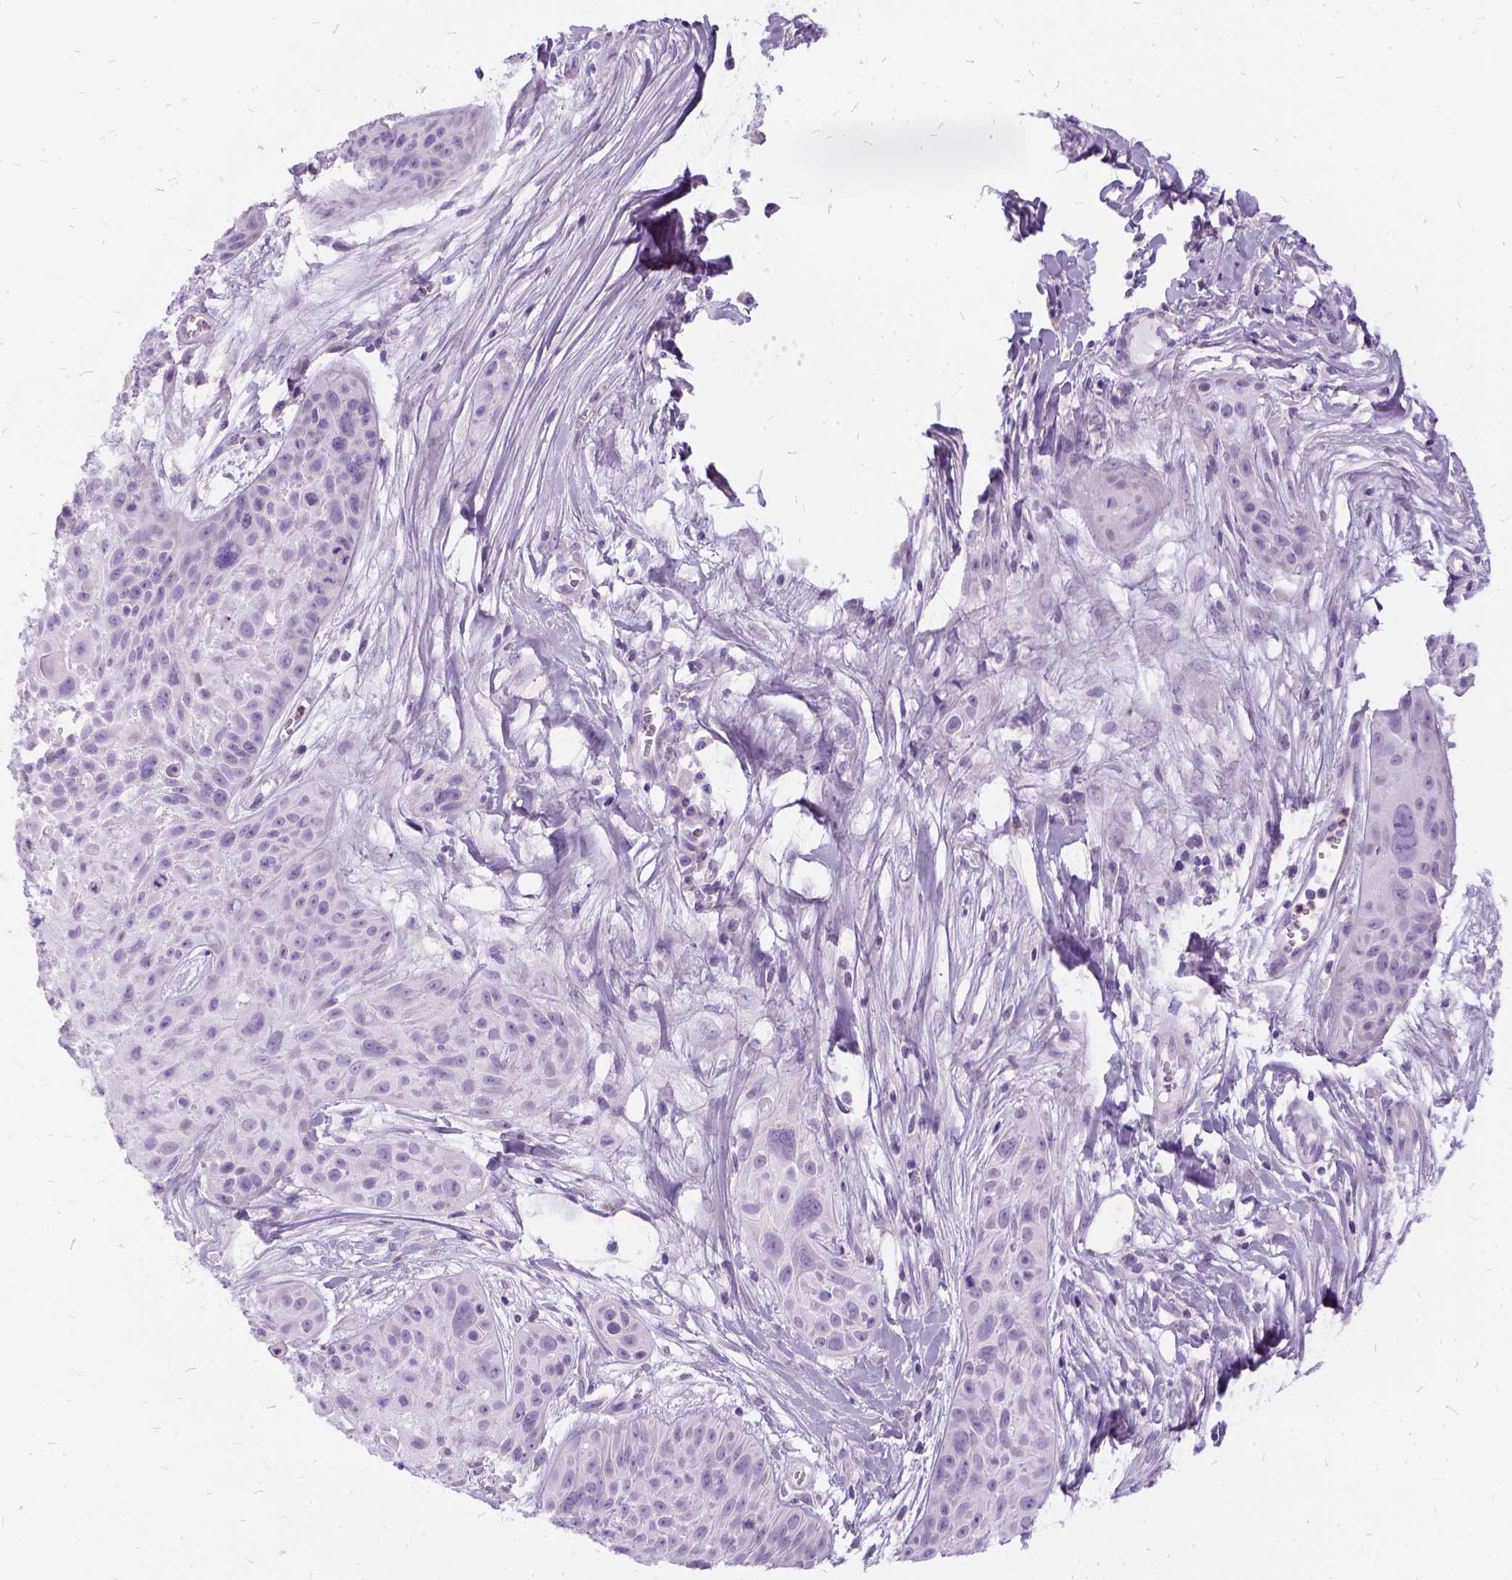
{"staining": {"intensity": "negative", "quantity": "none", "location": "none"}, "tissue": "skin cancer", "cell_type": "Tumor cells", "image_type": "cancer", "snomed": [{"axis": "morphology", "description": "Squamous cell carcinoma, NOS"}, {"axis": "topography", "description": "Skin"}, {"axis": "topography", "description": "Anal"}], "caption": "Histopathology image shows no protein staining in tumor cells of skin squamous cell carcinoma tissue.", "gene": "FDX1", "patient": {"sex": "female", "age": 75}}